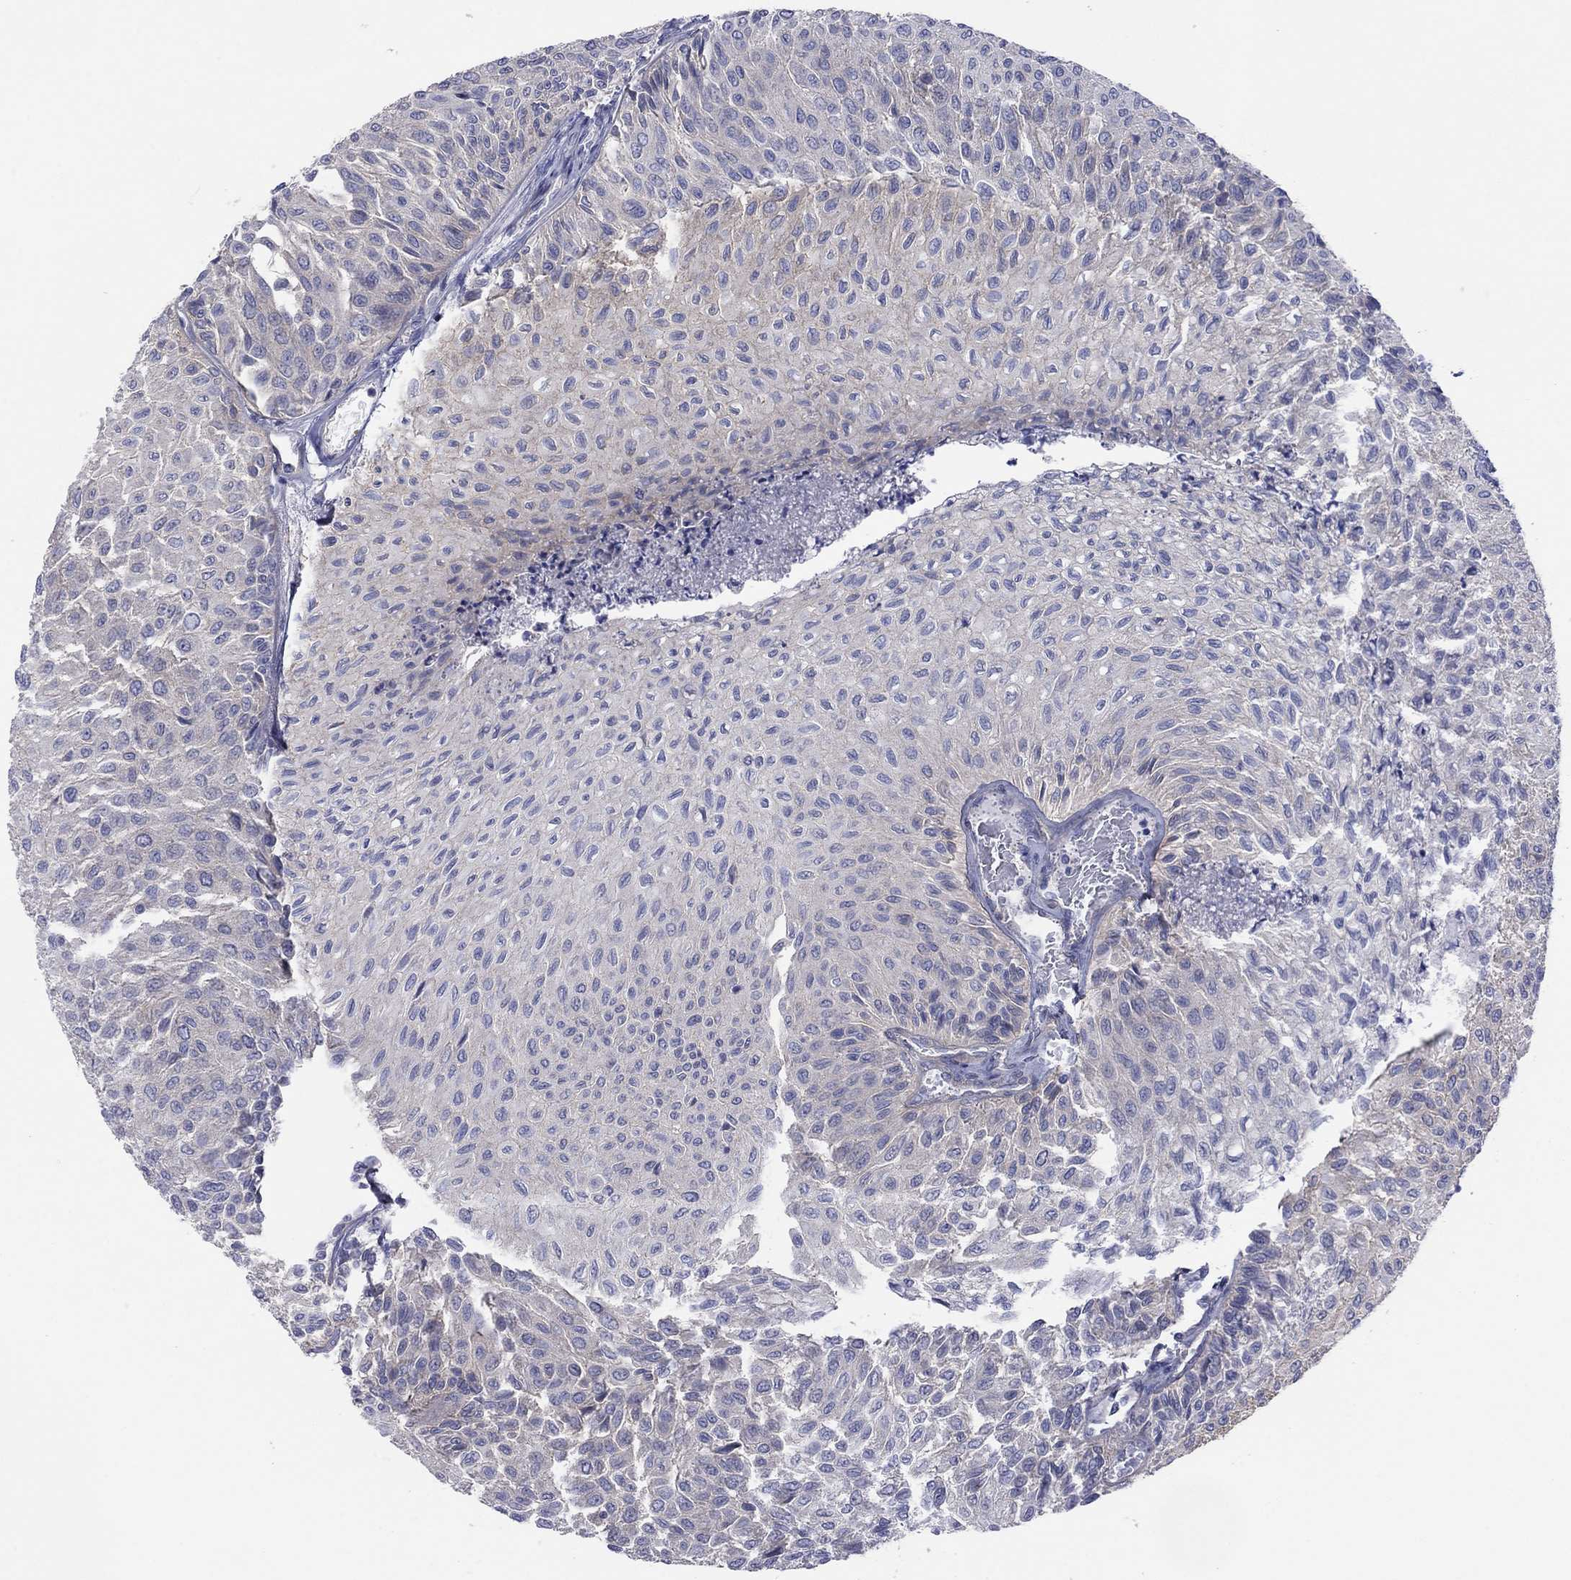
{"staining": {"intensity": "negative", "quantity": "none", "location": "none"}, "tissue": "urothelial cancer", "cell_type": "Tumor cells", "image_type": "cancer", "snomed": [{"axis": "morphology", "description": "Urothelial carcinoma, Low grade"}, {"axis": "topography", "description": "Urinary bladder"}], "caption": "Immunohistochemistry micrograph of urothelial carcinoma (low-grade) stained for a protein (brown), which reveals no expression in tumor cells. (Brightfield microscopy of DAB (3,3'-diaminobenzidine) immunohistochemistry (IHC) at high magnification).", "gene": "TPRN", "patient": {"sex": "male", "age": 78}}